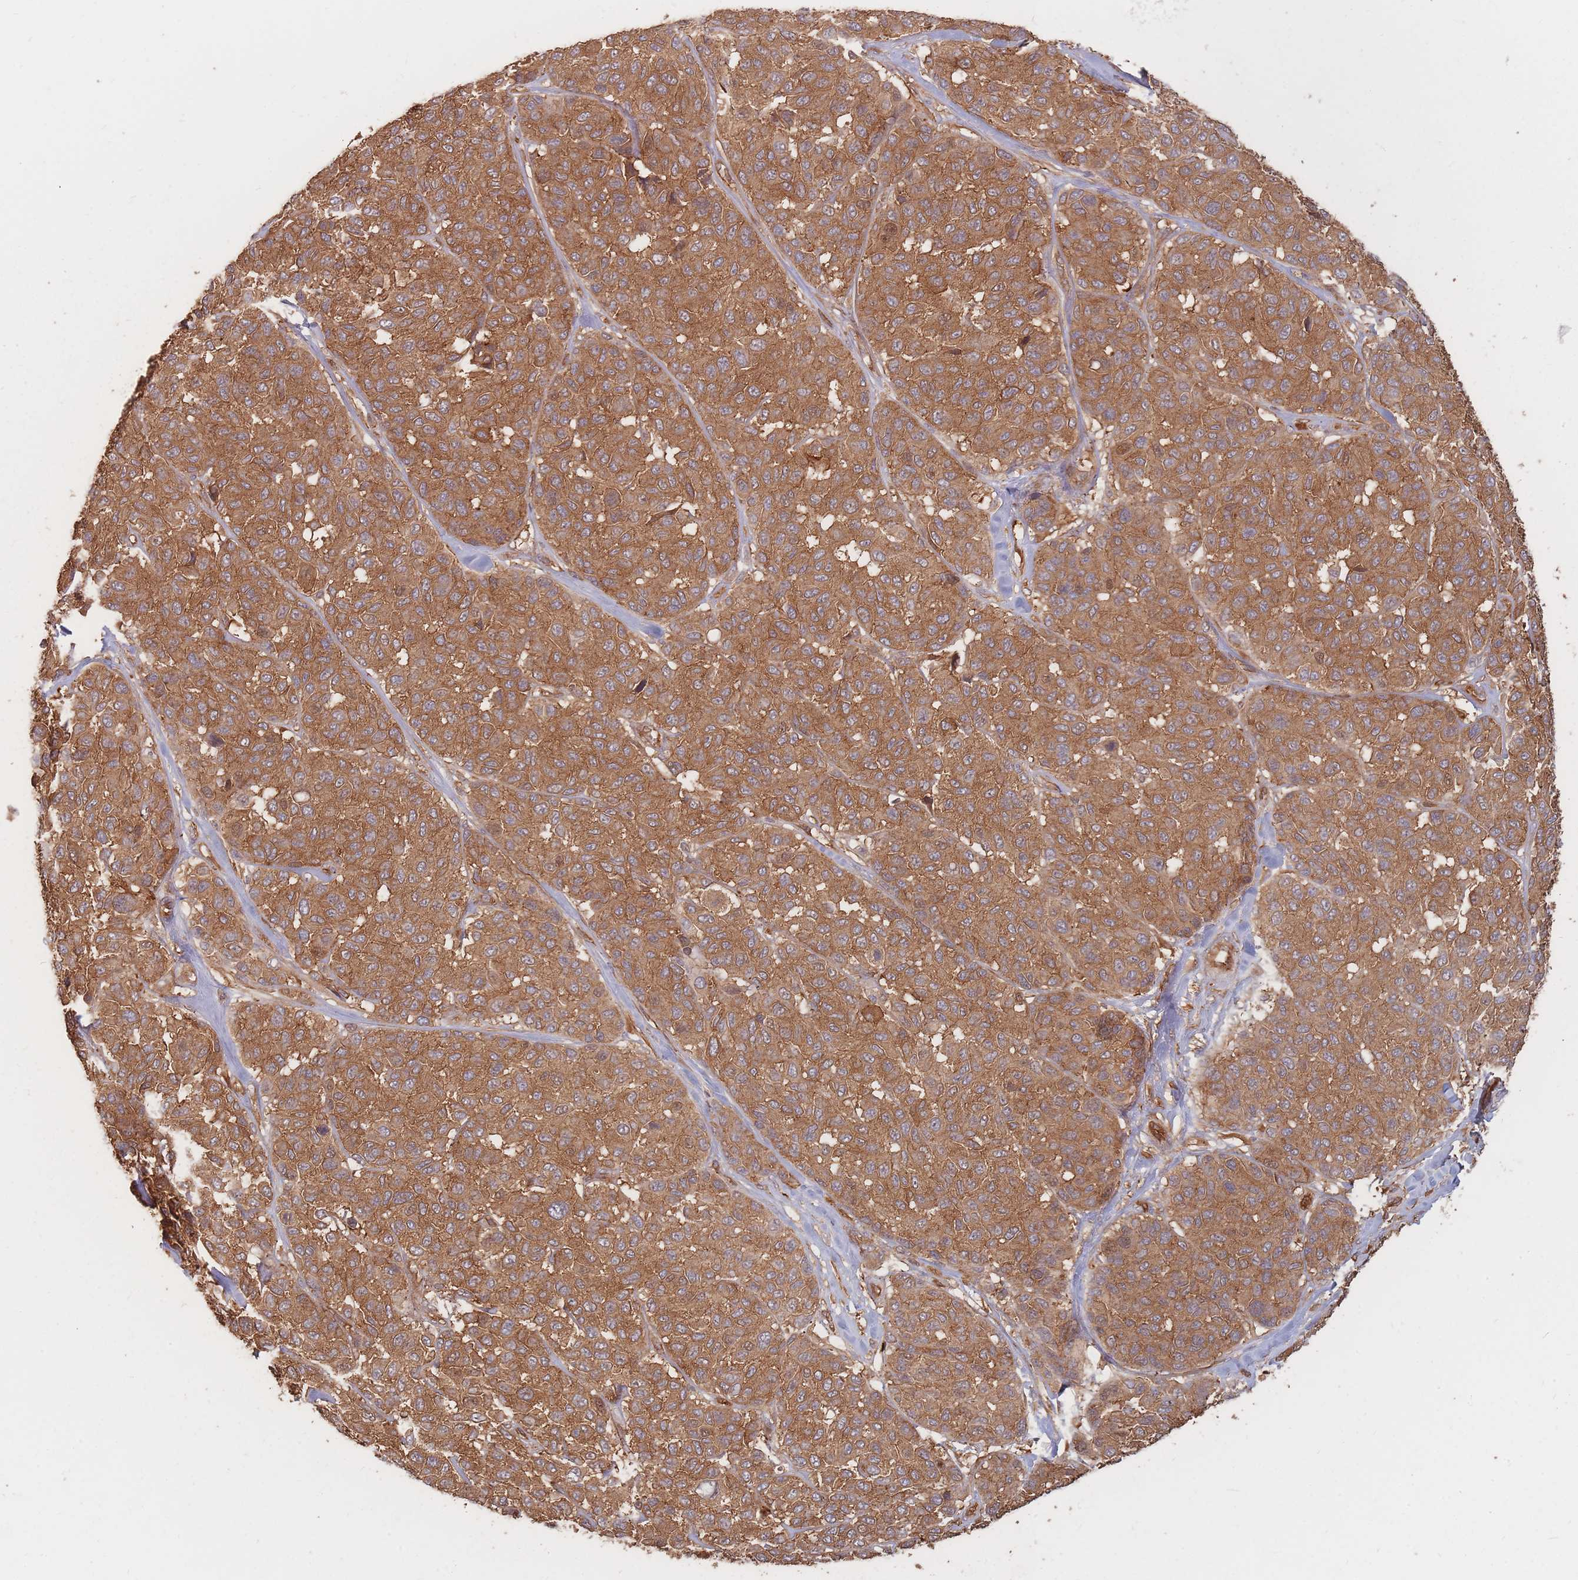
{"staining": {"intensity": "moderate", "quantity": ">75%", "location": "cytoplasmic/membranous"}, "tissue": "melanoma", "cell_type": "Tumor cells", "image_type": "cancer", "snomed": [{"axis": "morphology", "description": "Malignant melanoma, NOS"}, {"axis": "topography", "description": "Skin"}], "caption": "Immunohistochemistry (IHC) histopathology image of human malignant melanoma stained for a protein (brown), which displays medium levels of moderate cytoplasmic/membranous expression in approximately >75% of tumor cells.", "gene": "PLS3", "patient": {"sex": "female", "age": 66}}